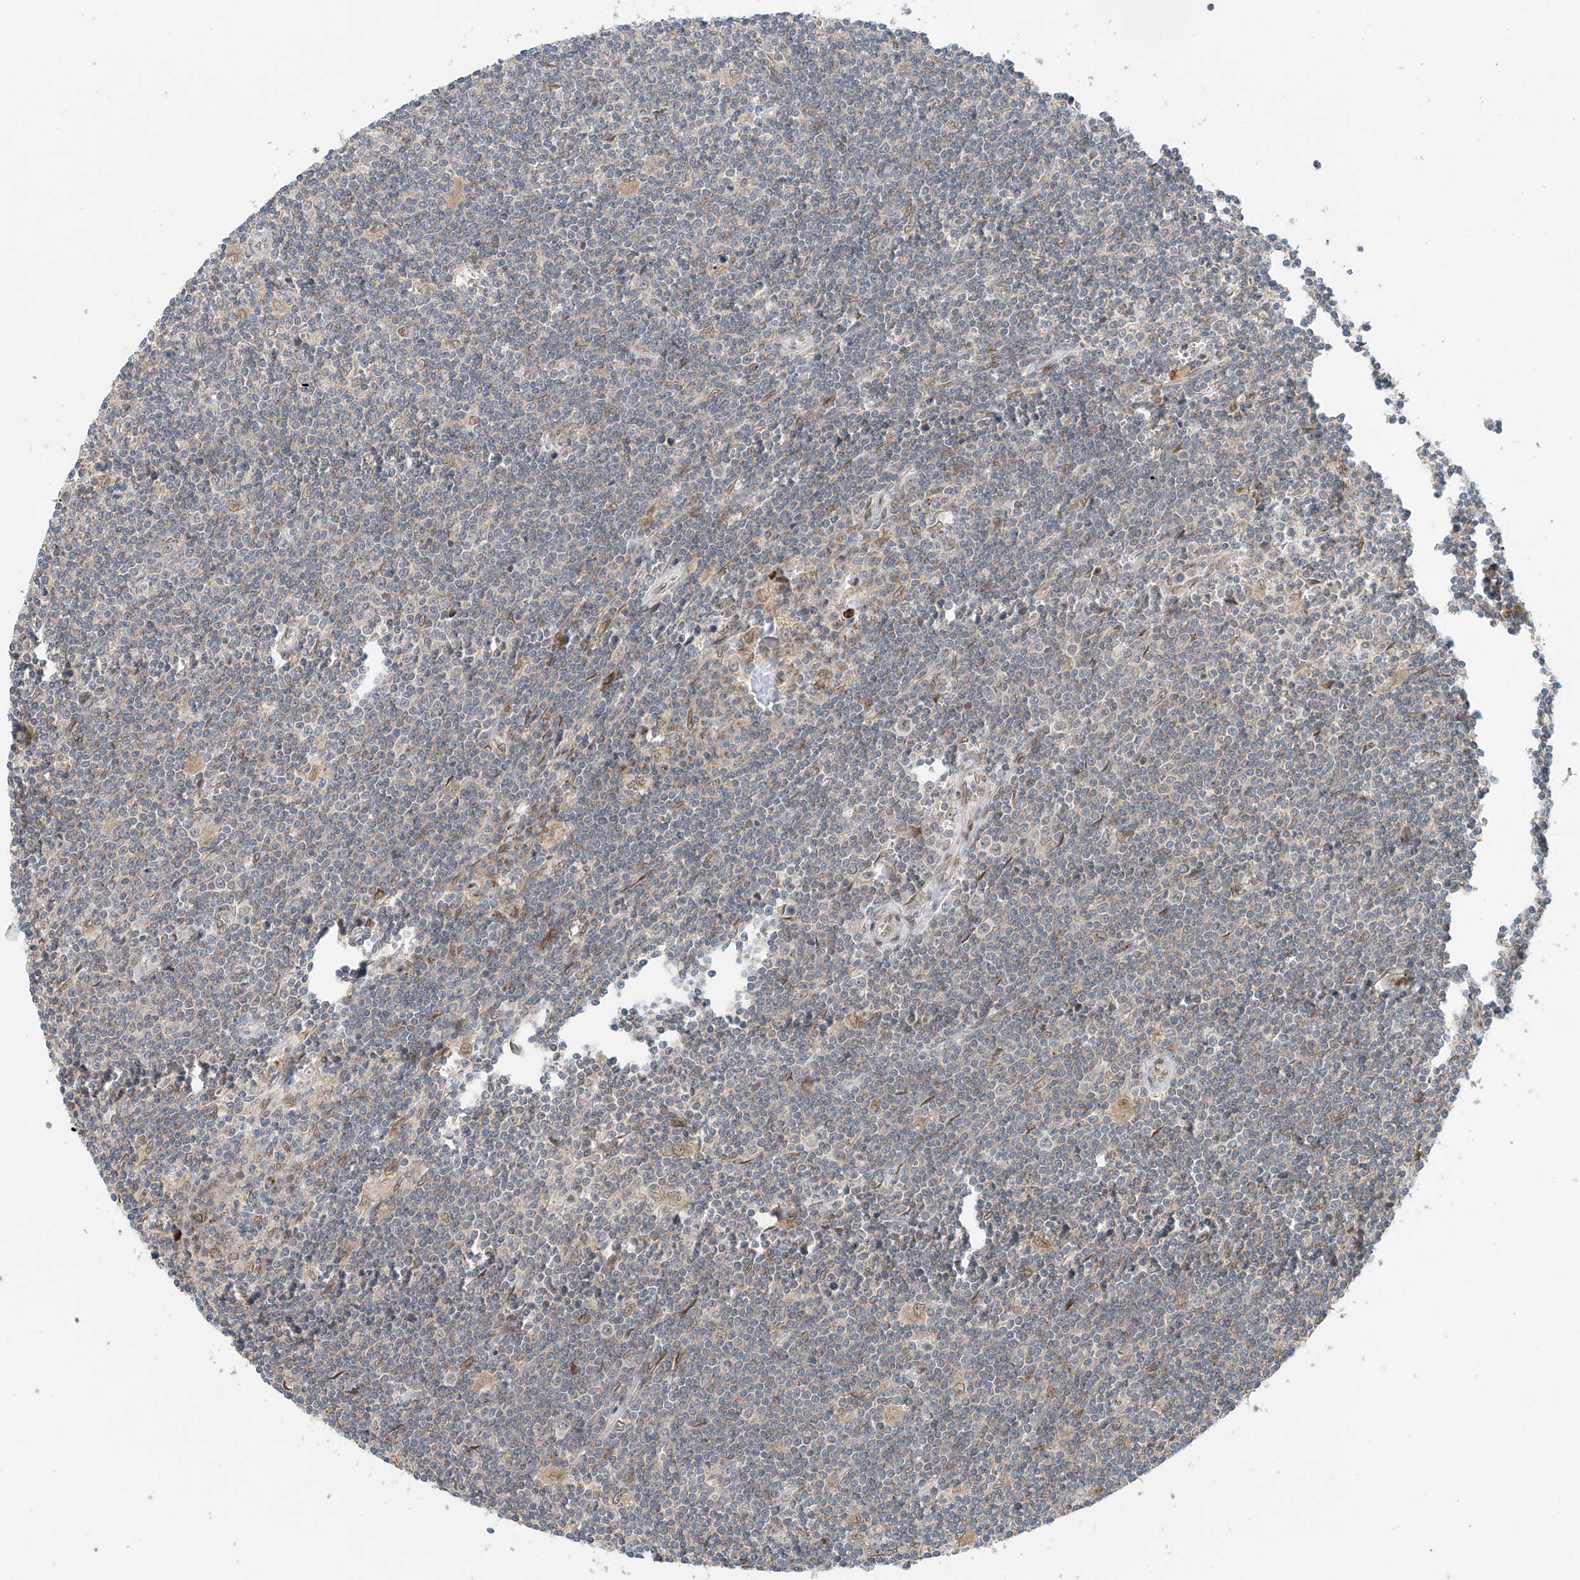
{"staining": {"intensity": "negative", "quantity": "none", "location": "none"}, "tissue": "lymphoma", "cell_type": "Tumor cells", "image_type": "cancer", "snomed": [{"axis": "morphology", "description": "Malignant lymphoma, non-Hodgkin's type, Low grade"}, {"axis": "topography", "description": "Spleen"}], "caption": "A micrograph of lymphoma stained for a protein exhibits no brown staining in tumor cells.", "gene": "STARD9", "patient": {"sex": "male", "age": 76}}